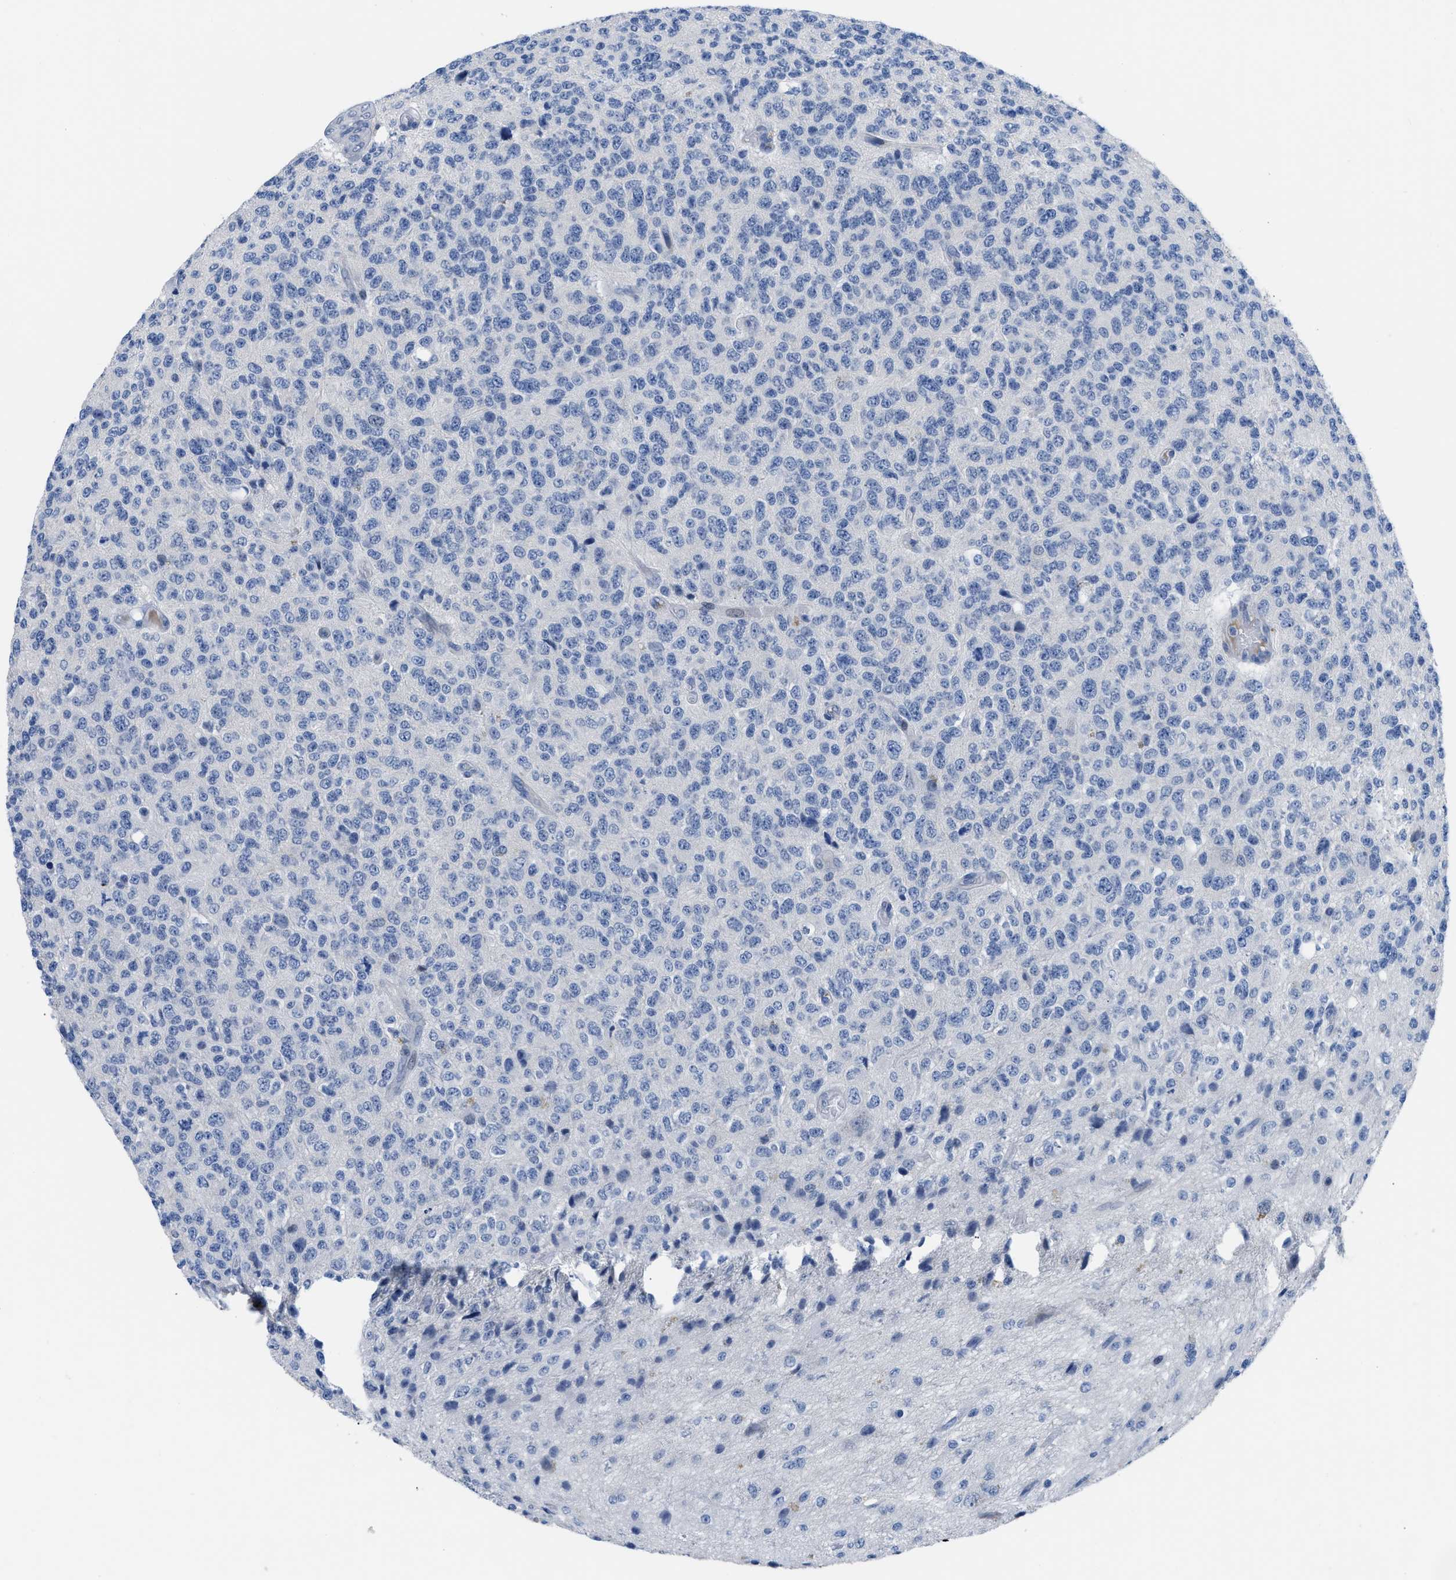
{"staining": {"intensity": "negative", "quantity": "none", "location": "none"}, "tissue": "glioma", "cell_type": "Tumor cells", "image_type": "cancer", "snomed": [{"axis": "morphology", "description": "Glioma, malignant, High grade"}, {"axis": "topography", "description": "pancreas cauda"}], "caption": "High power microscopy photomicrograph of an immunohistochemistry image of glioma, revealing no significant staining in tumor cells.", "gene": "OR9K2", "patient": {"sex": "male", "age": 60}}